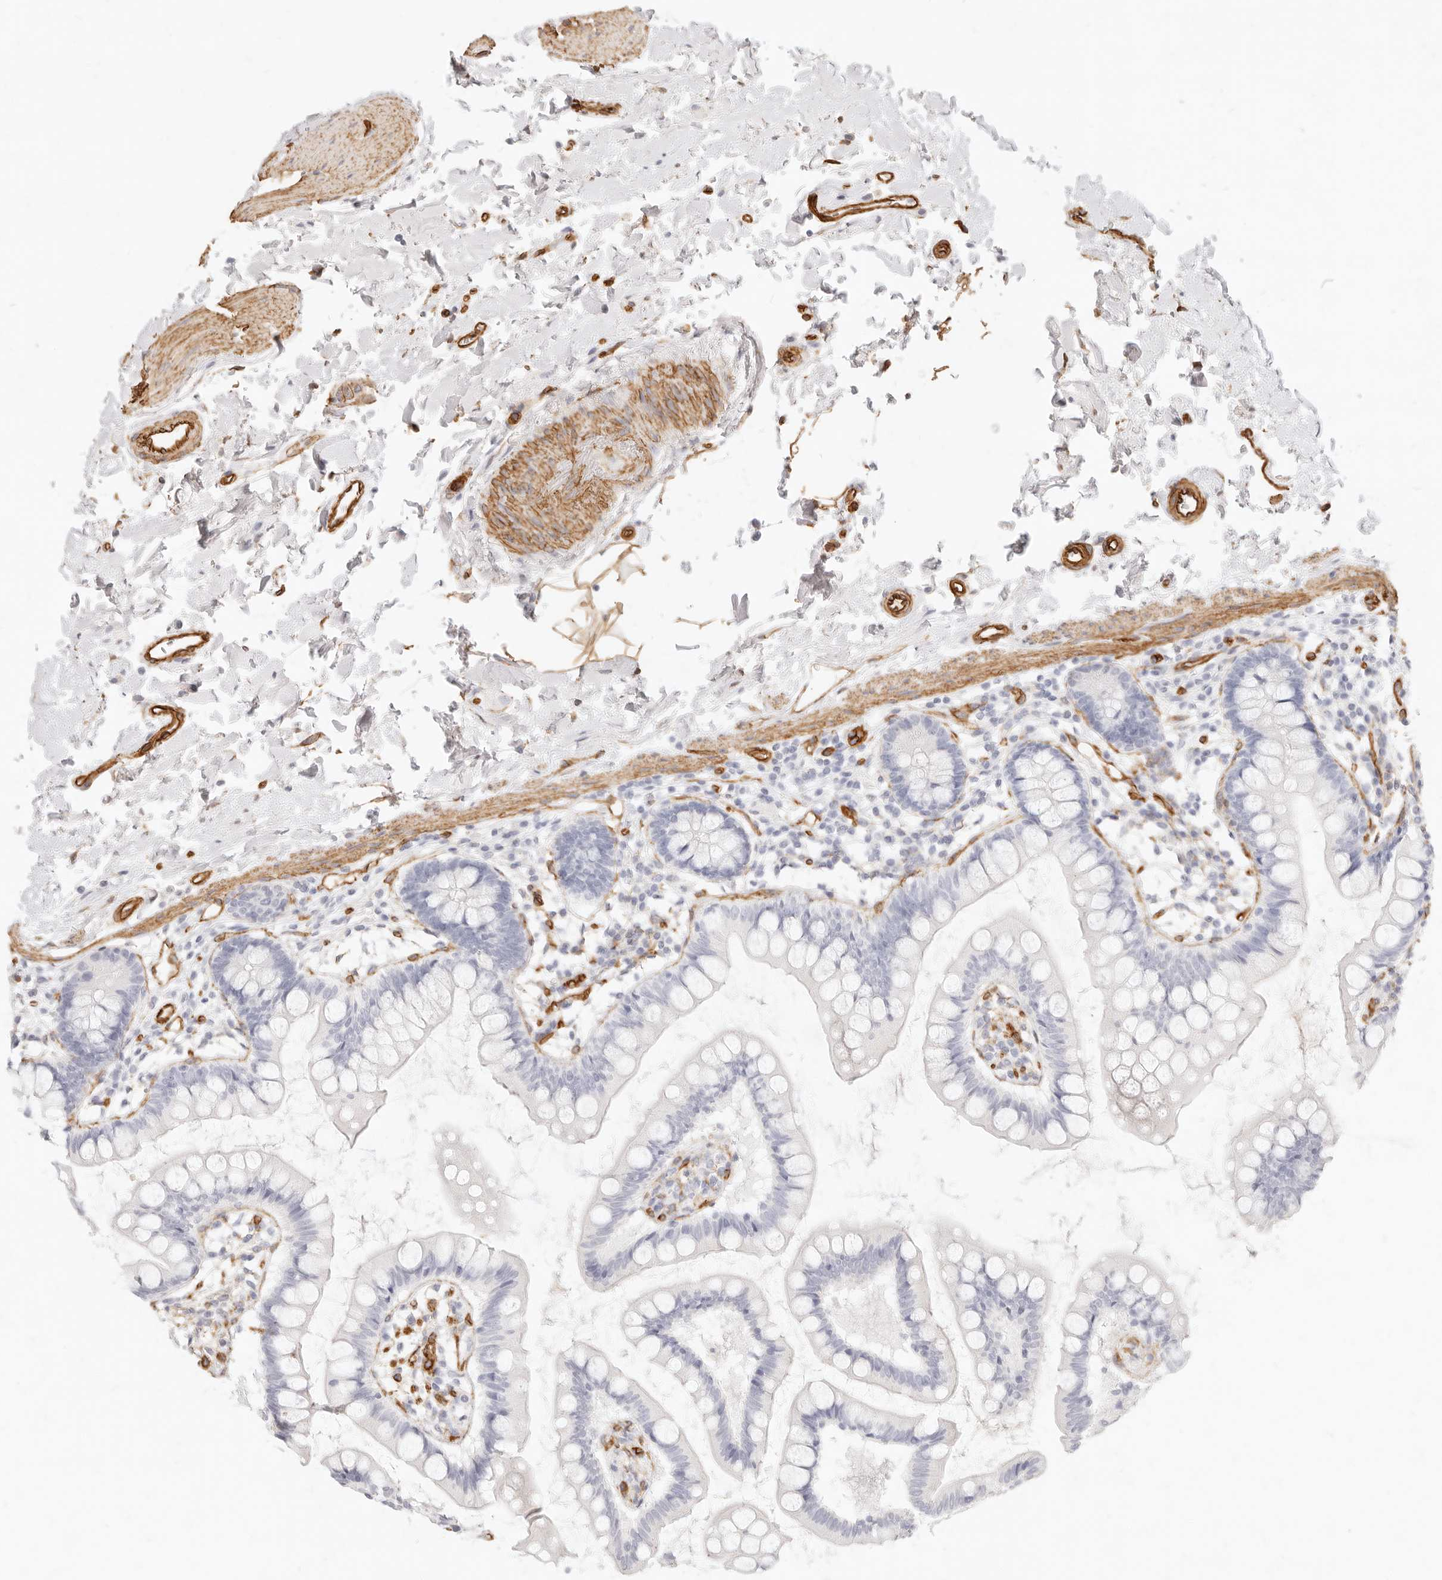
{"staining": {"intensity": "negative", "quantity": "none", "location": "none"}, "tissue": "small intestine", "cell_type": "Glandular cells", "image_type": "normal", "snomed": [{"axis": "morphology", "description": "Normal tissue, NOS"}, {"axis": "topography", "description": "Small intestine"}], "caption": "Immunohistochemical staining of normal human small intestine reveals no significant staining in glandular cells.", "gene": "NUS1", "patient": {"sex": "female", "age": 84}}